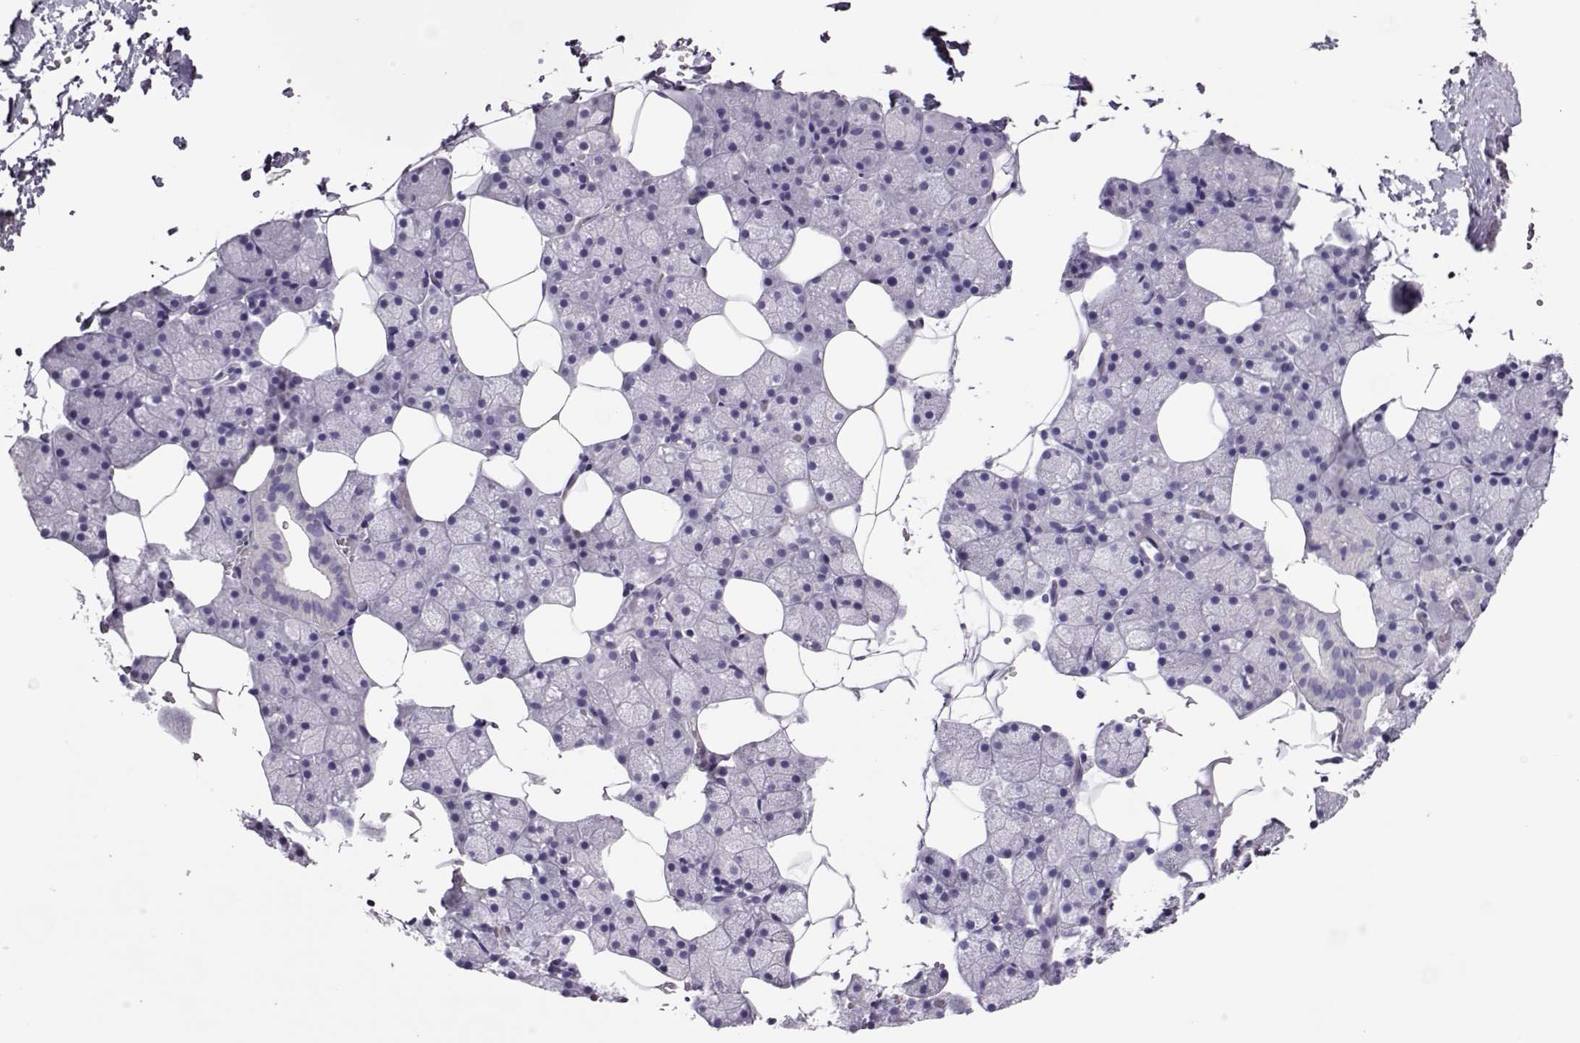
{"staining": {"intensity": "negative", "quantity": "none", "location": "none"}, "tissue": "salivary gland", "cell_type": "Glandular cells", "image_type": "normal", "snomed": [{"axis": "morphology", "description": "Normal tissue, NOS"}, {"axis": "topography", "description": "Salivary gland"}], "caption": "Protein analysis of unremarkable salivary gland displays no significant positivity in glandular cells.", "gene": "LINGO1", "patient": {"sex": "male", "age": 38}}